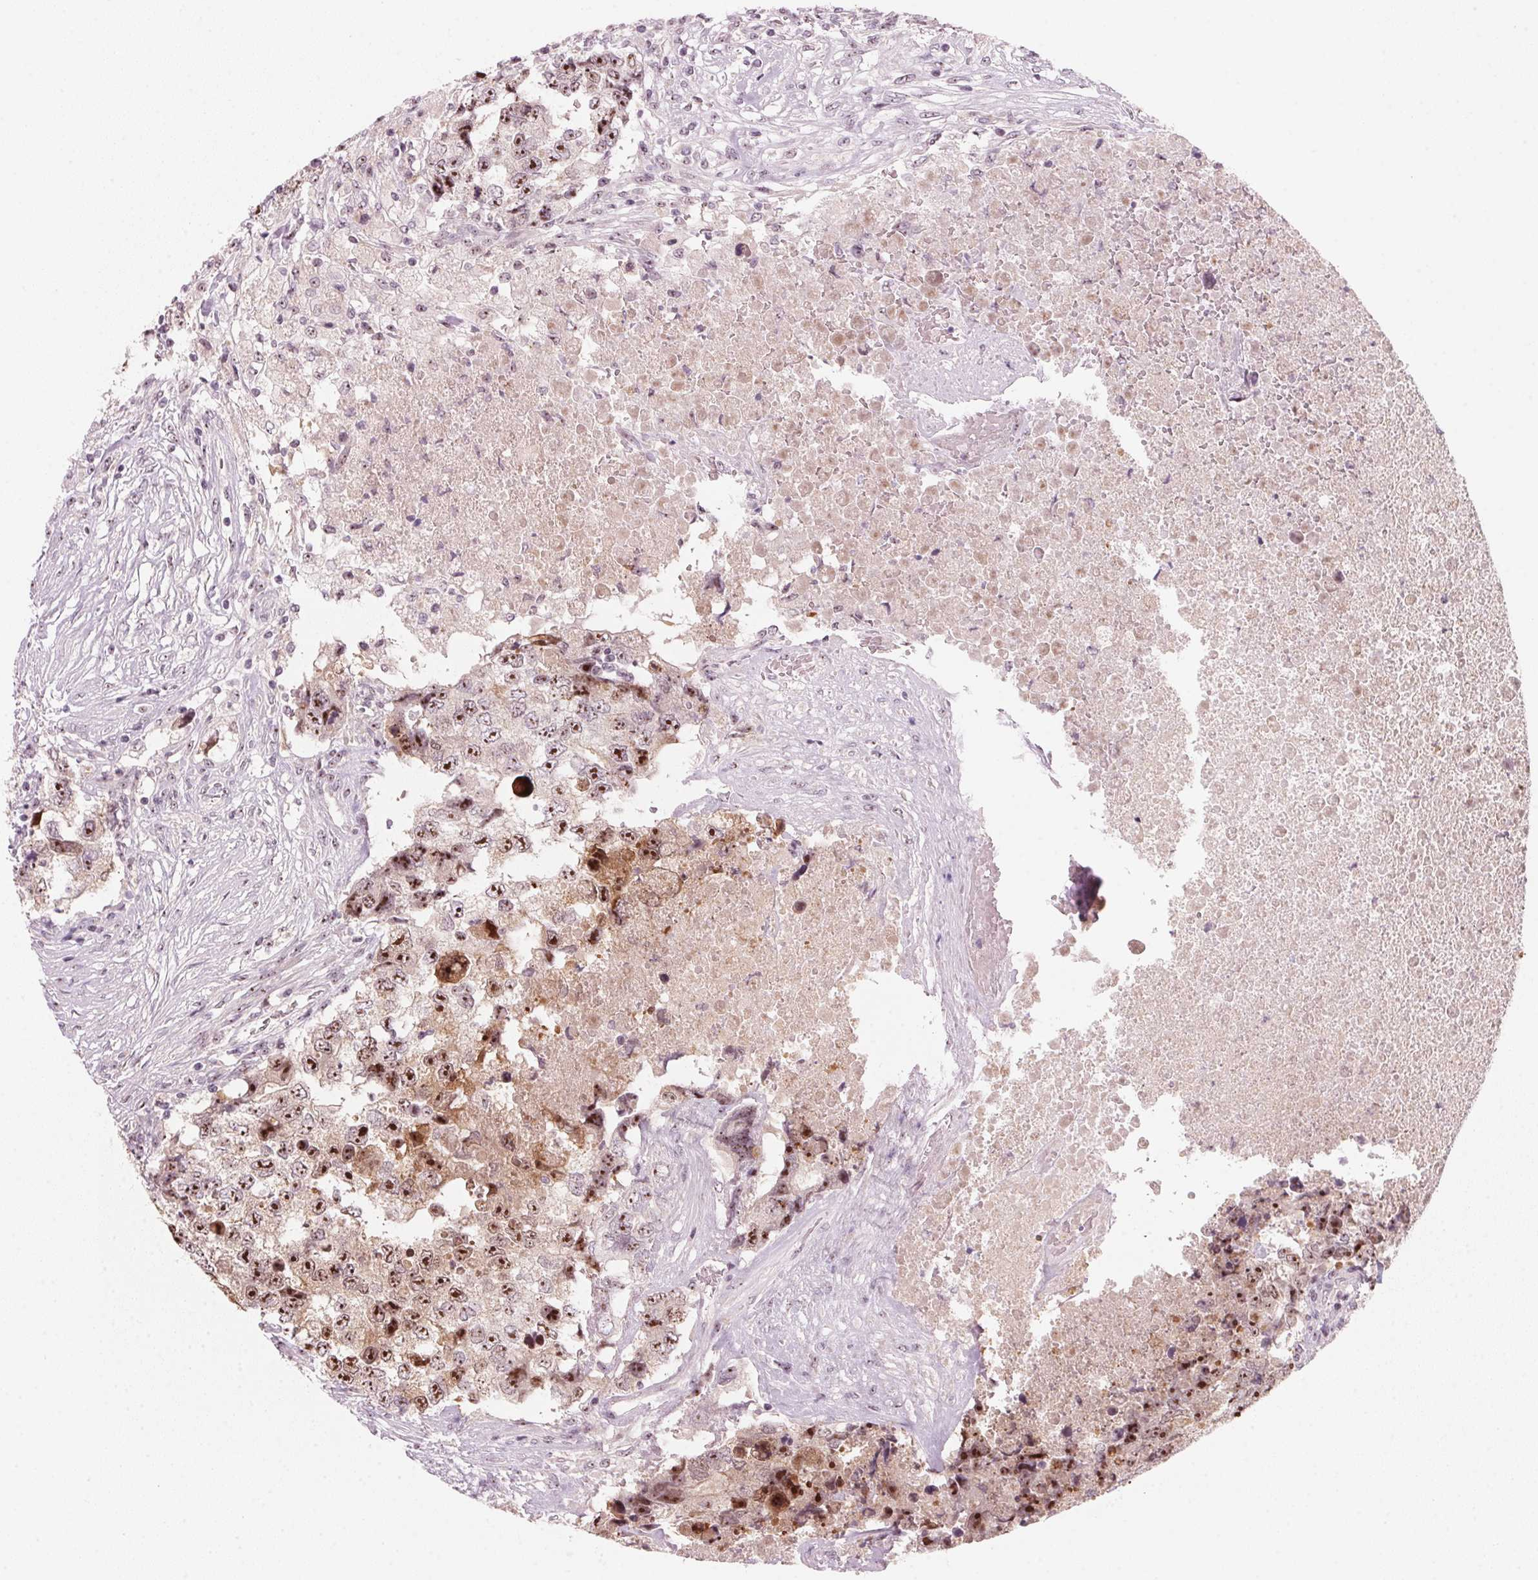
{"staining": {"intensity": "moderate", "quantity": ">75%", "location": "nuclear"}, "tissue": "testis cancer", "cell_type": "Tumor cells", "image_type": "cancer", "snomed": [{"axis": "morphology", "description": "Carcinoma, Embryonal, NOS"}, {"axis": "topography", "description": "Testis"}], "caption": "Protein expression analysis of human testis cancer reveals moderate nuclear staining in approximately >75% of tumor cells.", "gene": "DNTTIP2", "patient": {"sex": "male", "age": 24}}